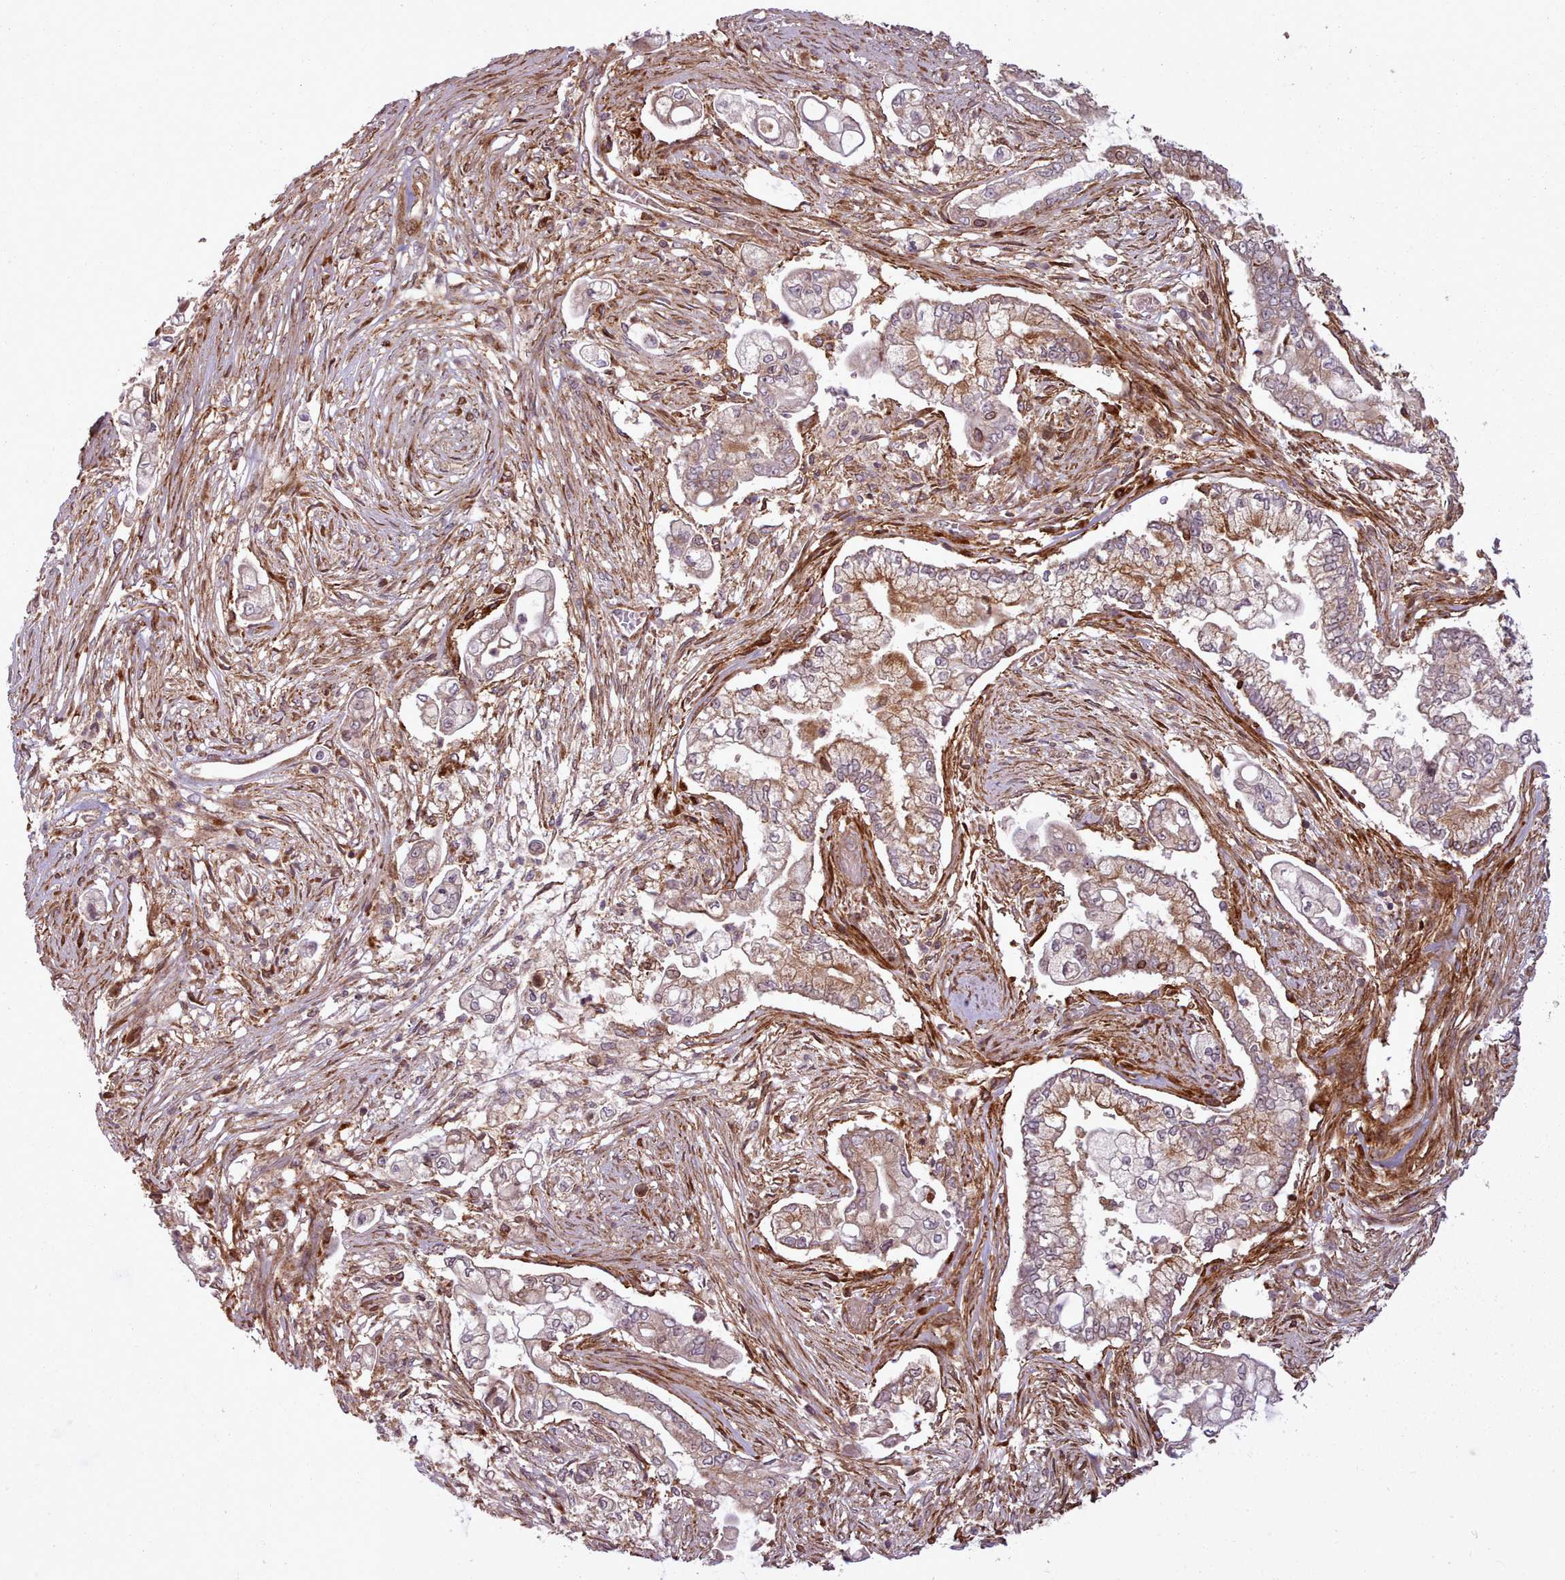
{"staining": {"intensity": "moderate", "quantity": "25%-75%", "location": "cytoplasmic/membranous"}, "tissue": "pancreatic cancer", "cell_type": "Tumor cells", "image_type": "cancer", "snomed": [{"axis": "morphology", "description": "Adenocarcinoma, NOS"}, {"axis": "topography", "description": "Pancreas"}], "caption": "Pancreatic adenocarcinoma tissue displays moderate cytoplasmic/membranous expression in approximately 25%-75% of tumor cells, visualized by immunohistochemistry.", "gene": "NLRP7", "patient": {"sex": "female", "age": 69}}